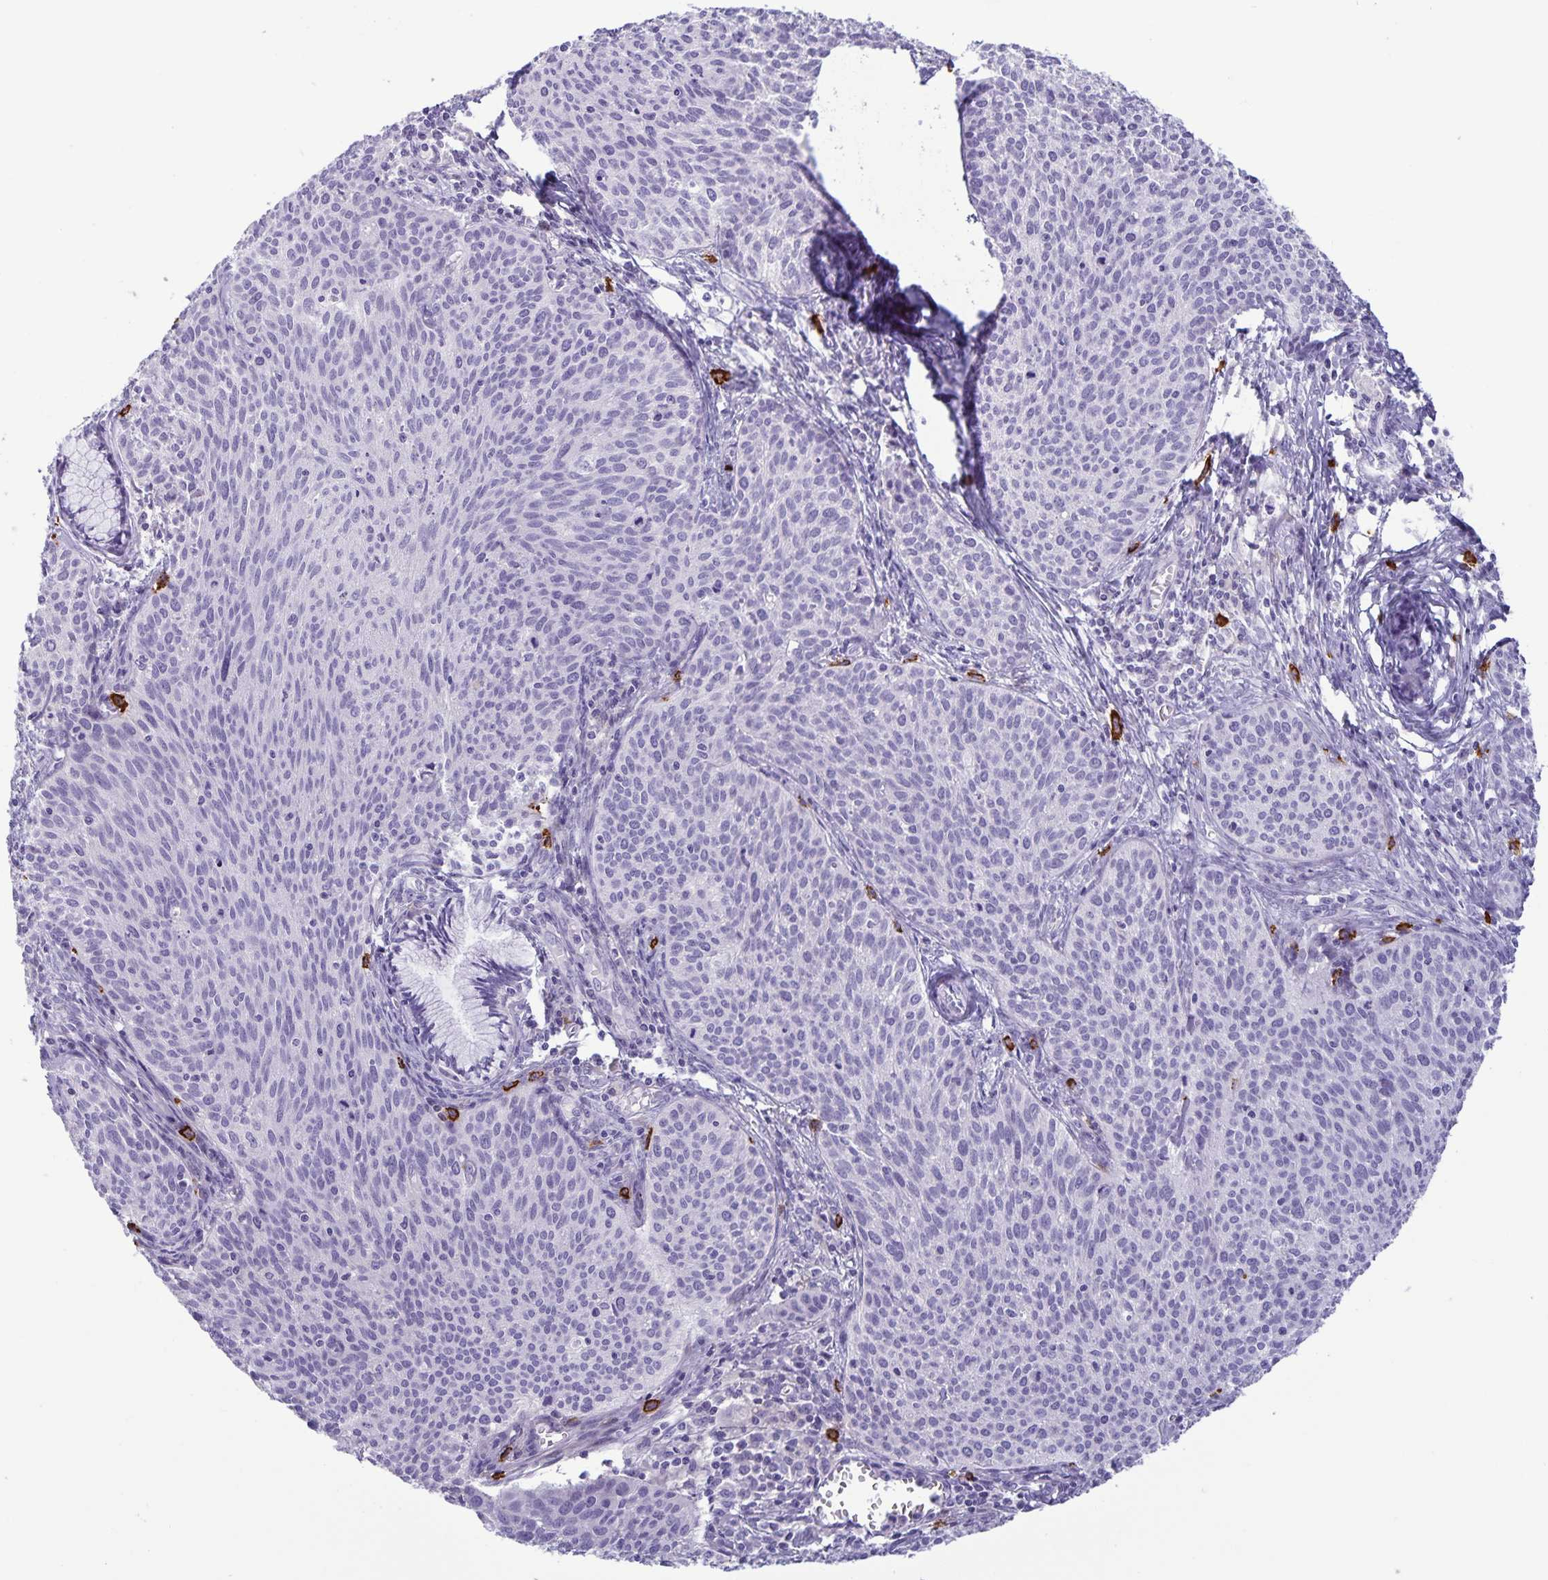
{"staining": {"intensity": "negative", "quantity": "none", "location": "none"}, "tissue": "cervical cancer", "cell_type": "Tumor cells", "image_type": "cancer", "snomed": [{"axis": "morphology", "description": "Squamous cell carcinoma, NOS"}, {"axis": "topography", "description": "Cervix"}], "caption": "DAB (3,3'-diaminobenzidine) immunohistochemical staining of cervical squamous cell carcinoma demonstrates no significant positivity in tumor cells.", "gene": "IBTK", "patient": {"sex": "female", "age": 38}}